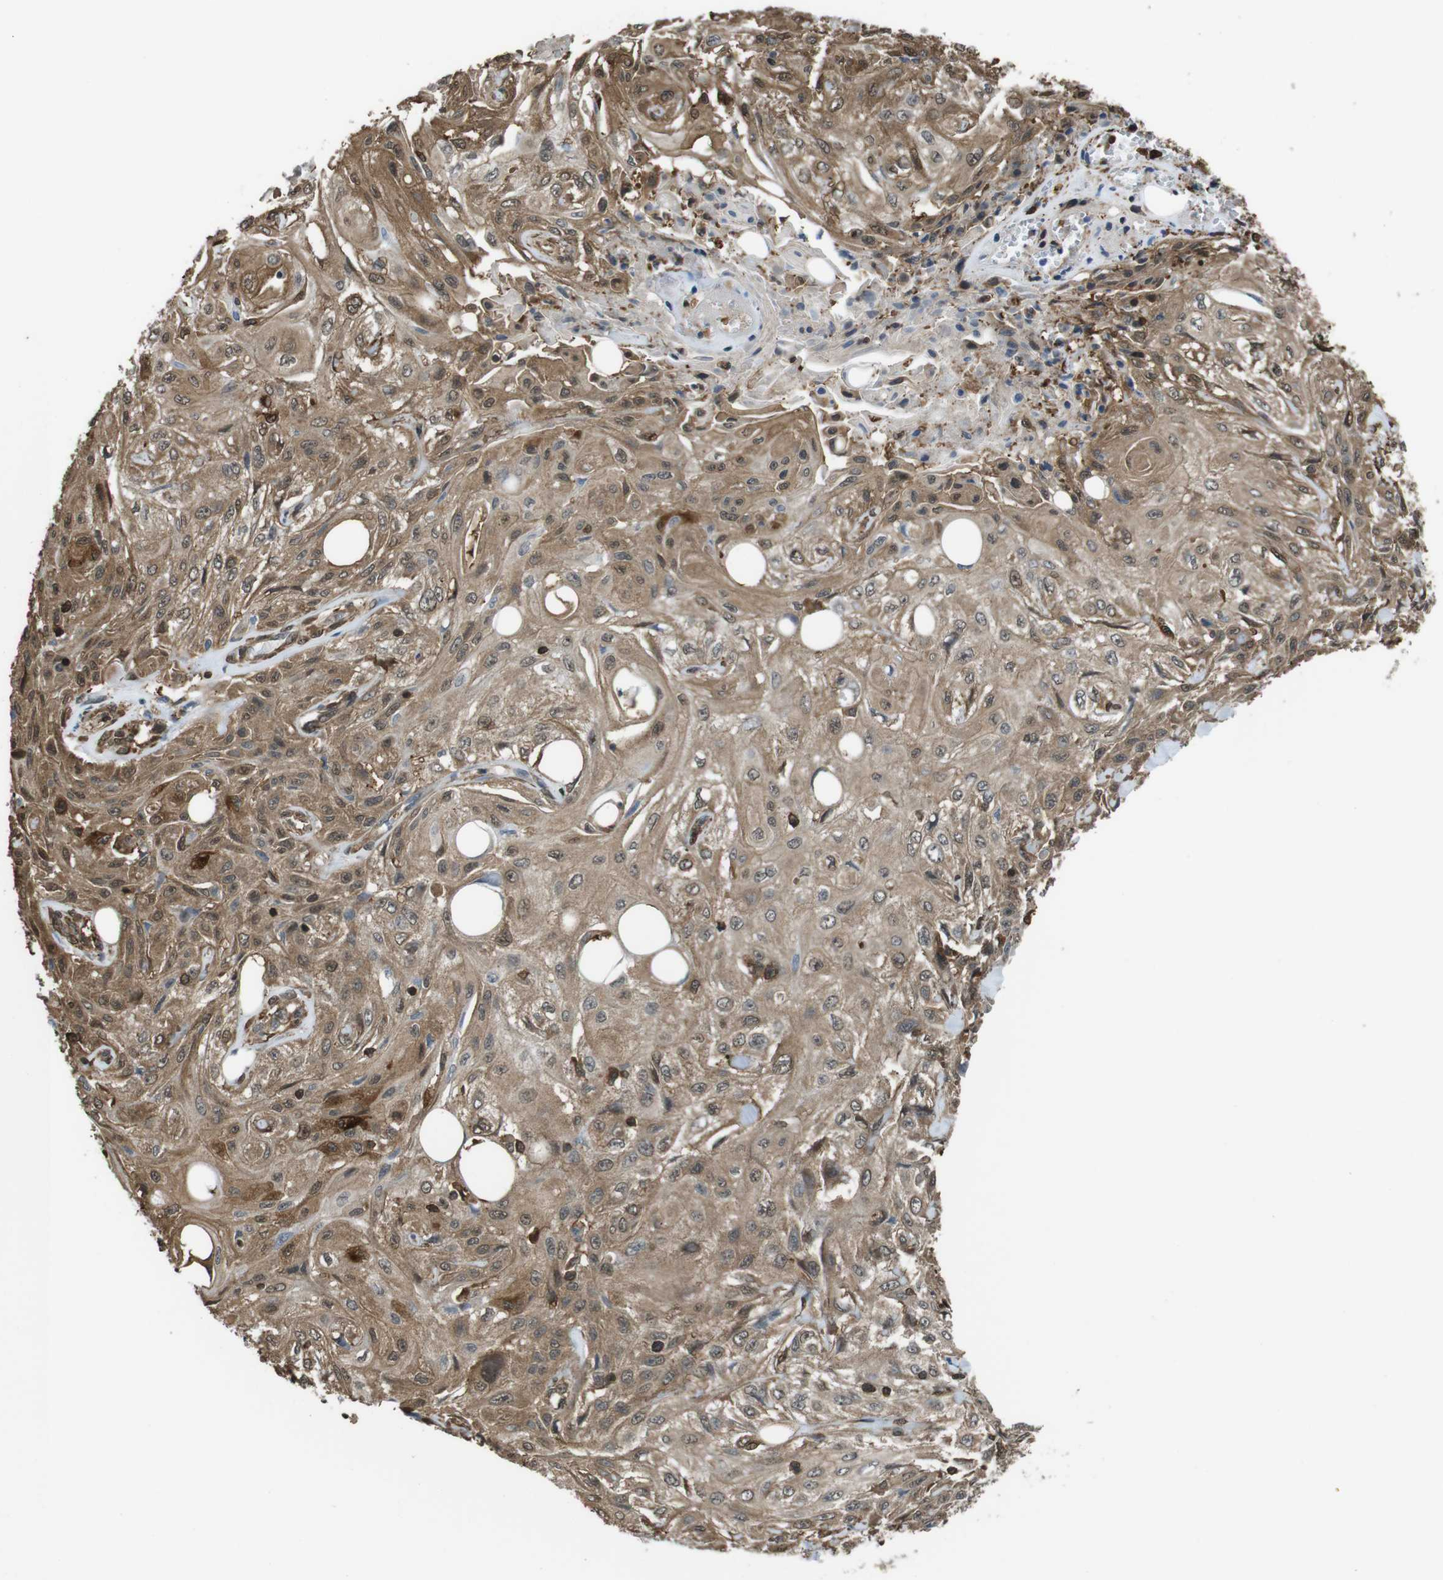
{"staining": {"intensity": "moderate", "quantity": ">75%", "location": "cytoplasmic/membranous,nuclear"}, "tissue": "skin cancer", "cell_type": "Tumor cells", "image_type": "cancer", "snomed": [{"axis": "morphology", "description": "Squamous cell carcinoma, NOS"}, {"axis": "topography", "description": "Skin"}], "caption": "Skin cancer was stained to show a protein in brown. There is medium levels of moderate cytoplasmic/membranous and nuclear expression in about >75% of tumor cells.", "gene": "ARHGDIA", "patient": {"sex": "male", "age": 75}}